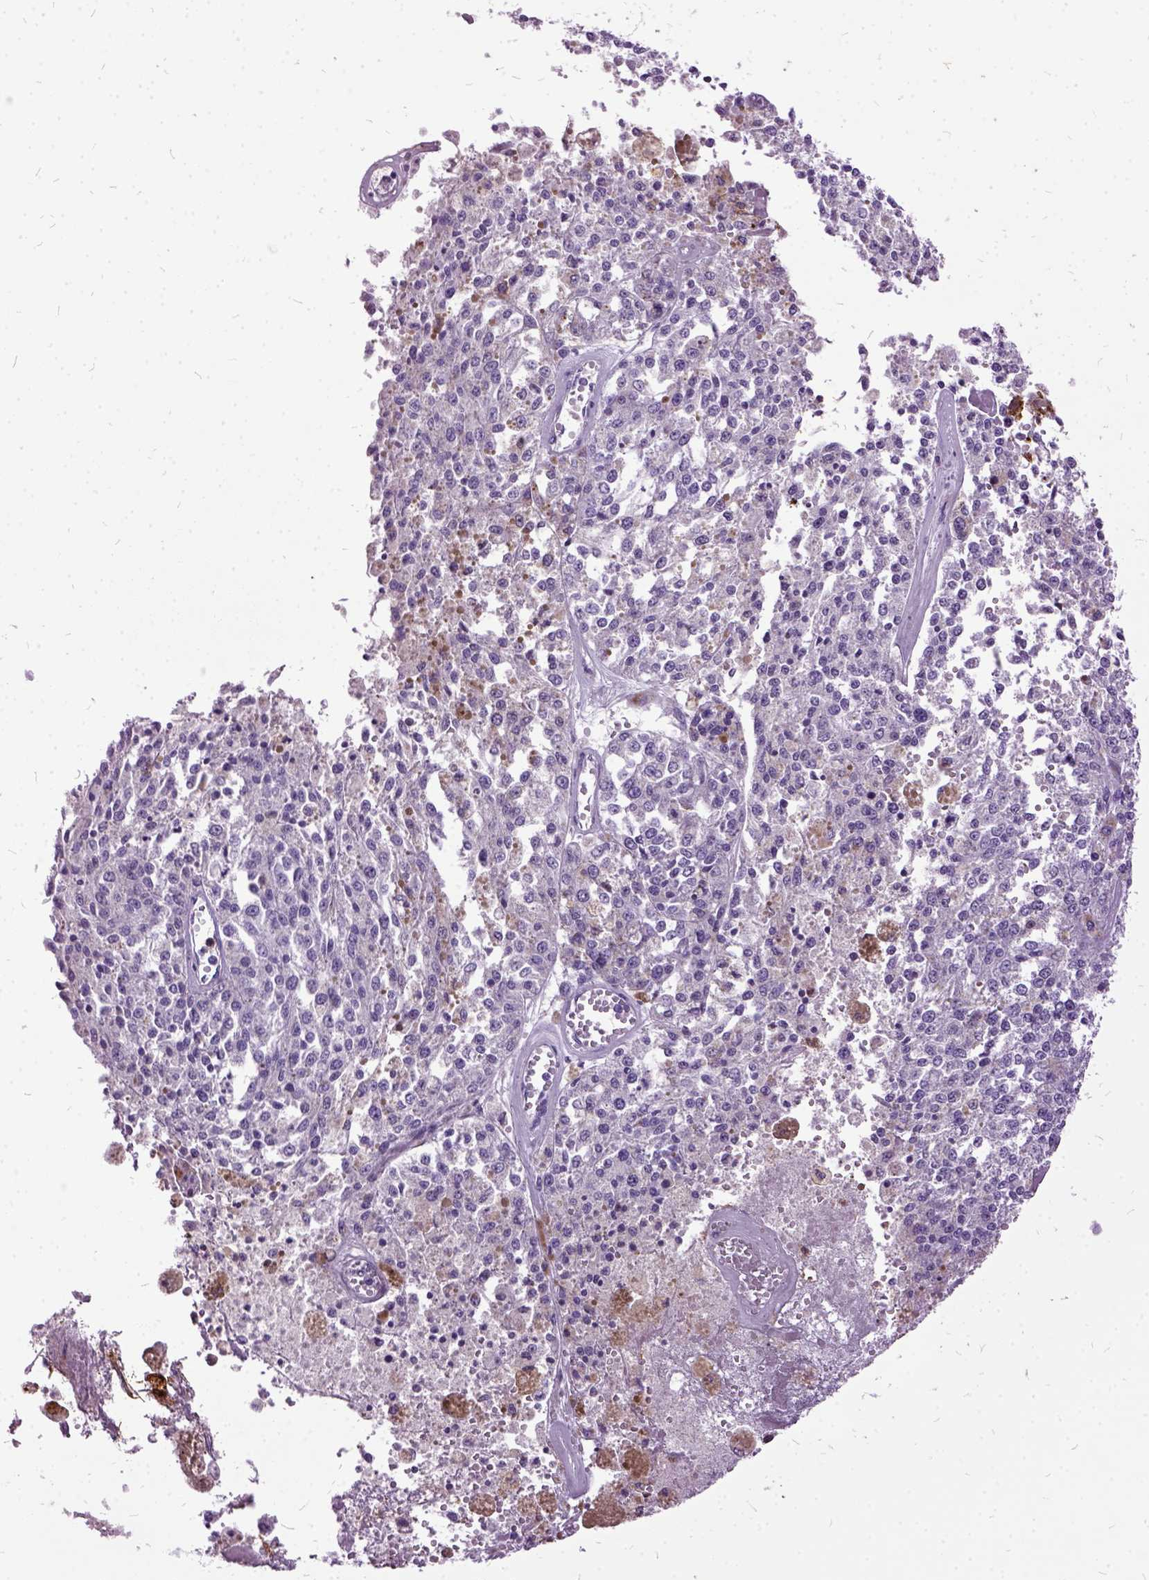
{"staining": {"intensity": "negative", "quantity": "none", "location": "none"}, "tissue": "melanoma", "cell_type": "Tumor cells", "image_type": "cancer", "snomed": [{"axis": "morphology", "description": "Malignant melanoma, Metastatic site"}, {"axis": "topography", "description": "Lymph node"}], "caption": "Image shows no significant protein positivity in tumor cells of malignant melanoma (metastatic site).", "gene": "MME", "patient": {"sex": "female", "age": 64}}